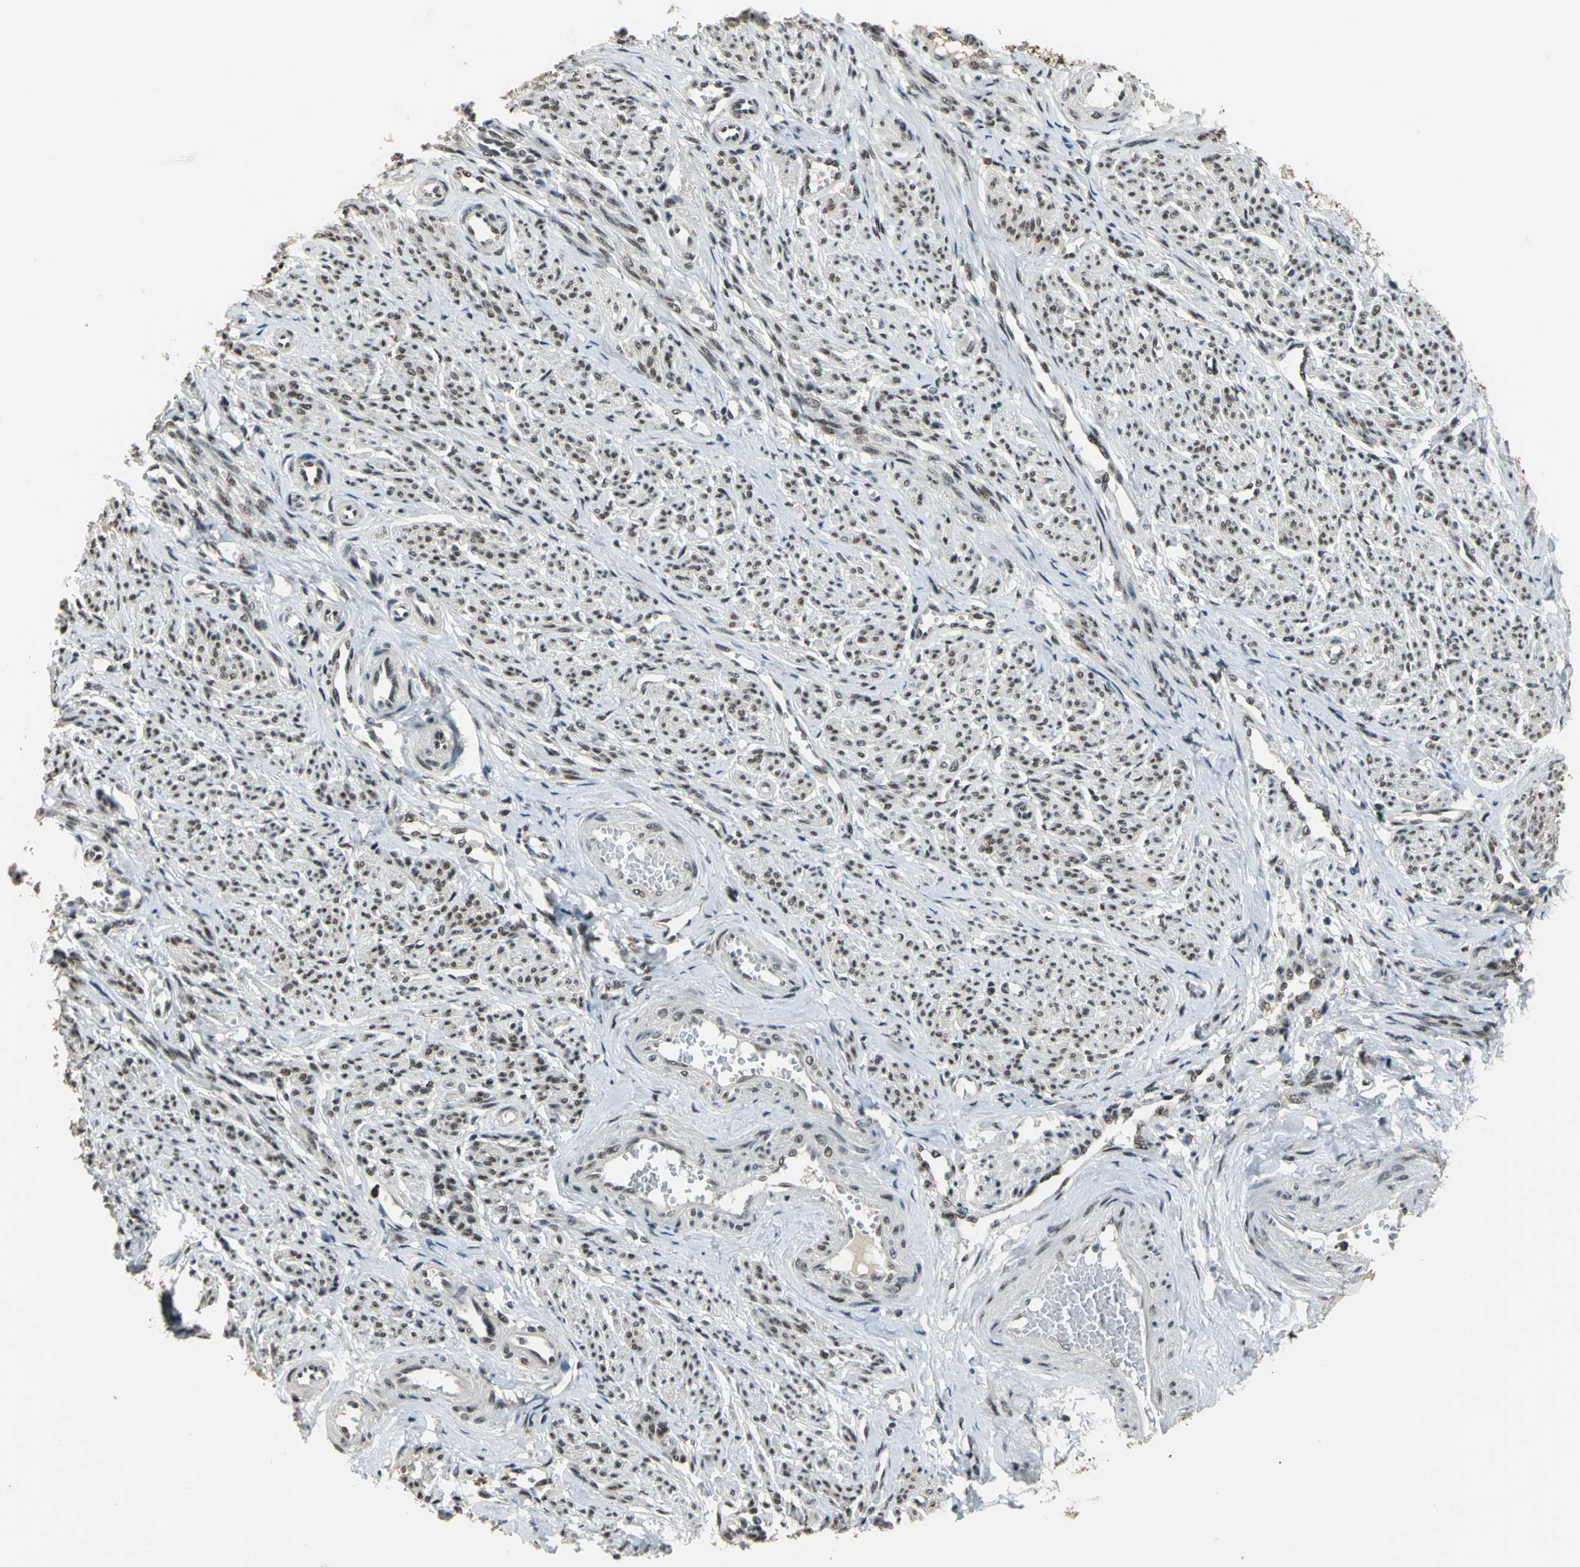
{"staining": {"intensity": "moderate", "quantity": ">75%", "location": "nuclear"}, "tissue": "smooth muscle", "cell_type": "Smooth muscle cells", "image_type": "normal", "snomed": [{"axis": "morphology", "description": "Normal tissue, NOS"}, {"axis": "topography", "description": "Smooth muscle"}], "caption": "Immunohistochemistry (IHC) of benign smooth muscle reveals medium levels of moderate nuclear positivity in about >75% of smooth muscle cells. The staining was performed using DAB (3,3'-diaminobenzidine), with brown indicating positive protein expression. Nuclei are stained blue with hematoxylin.", "gene": "ELF2", "patient": {"sex": "female", "age": 65}}